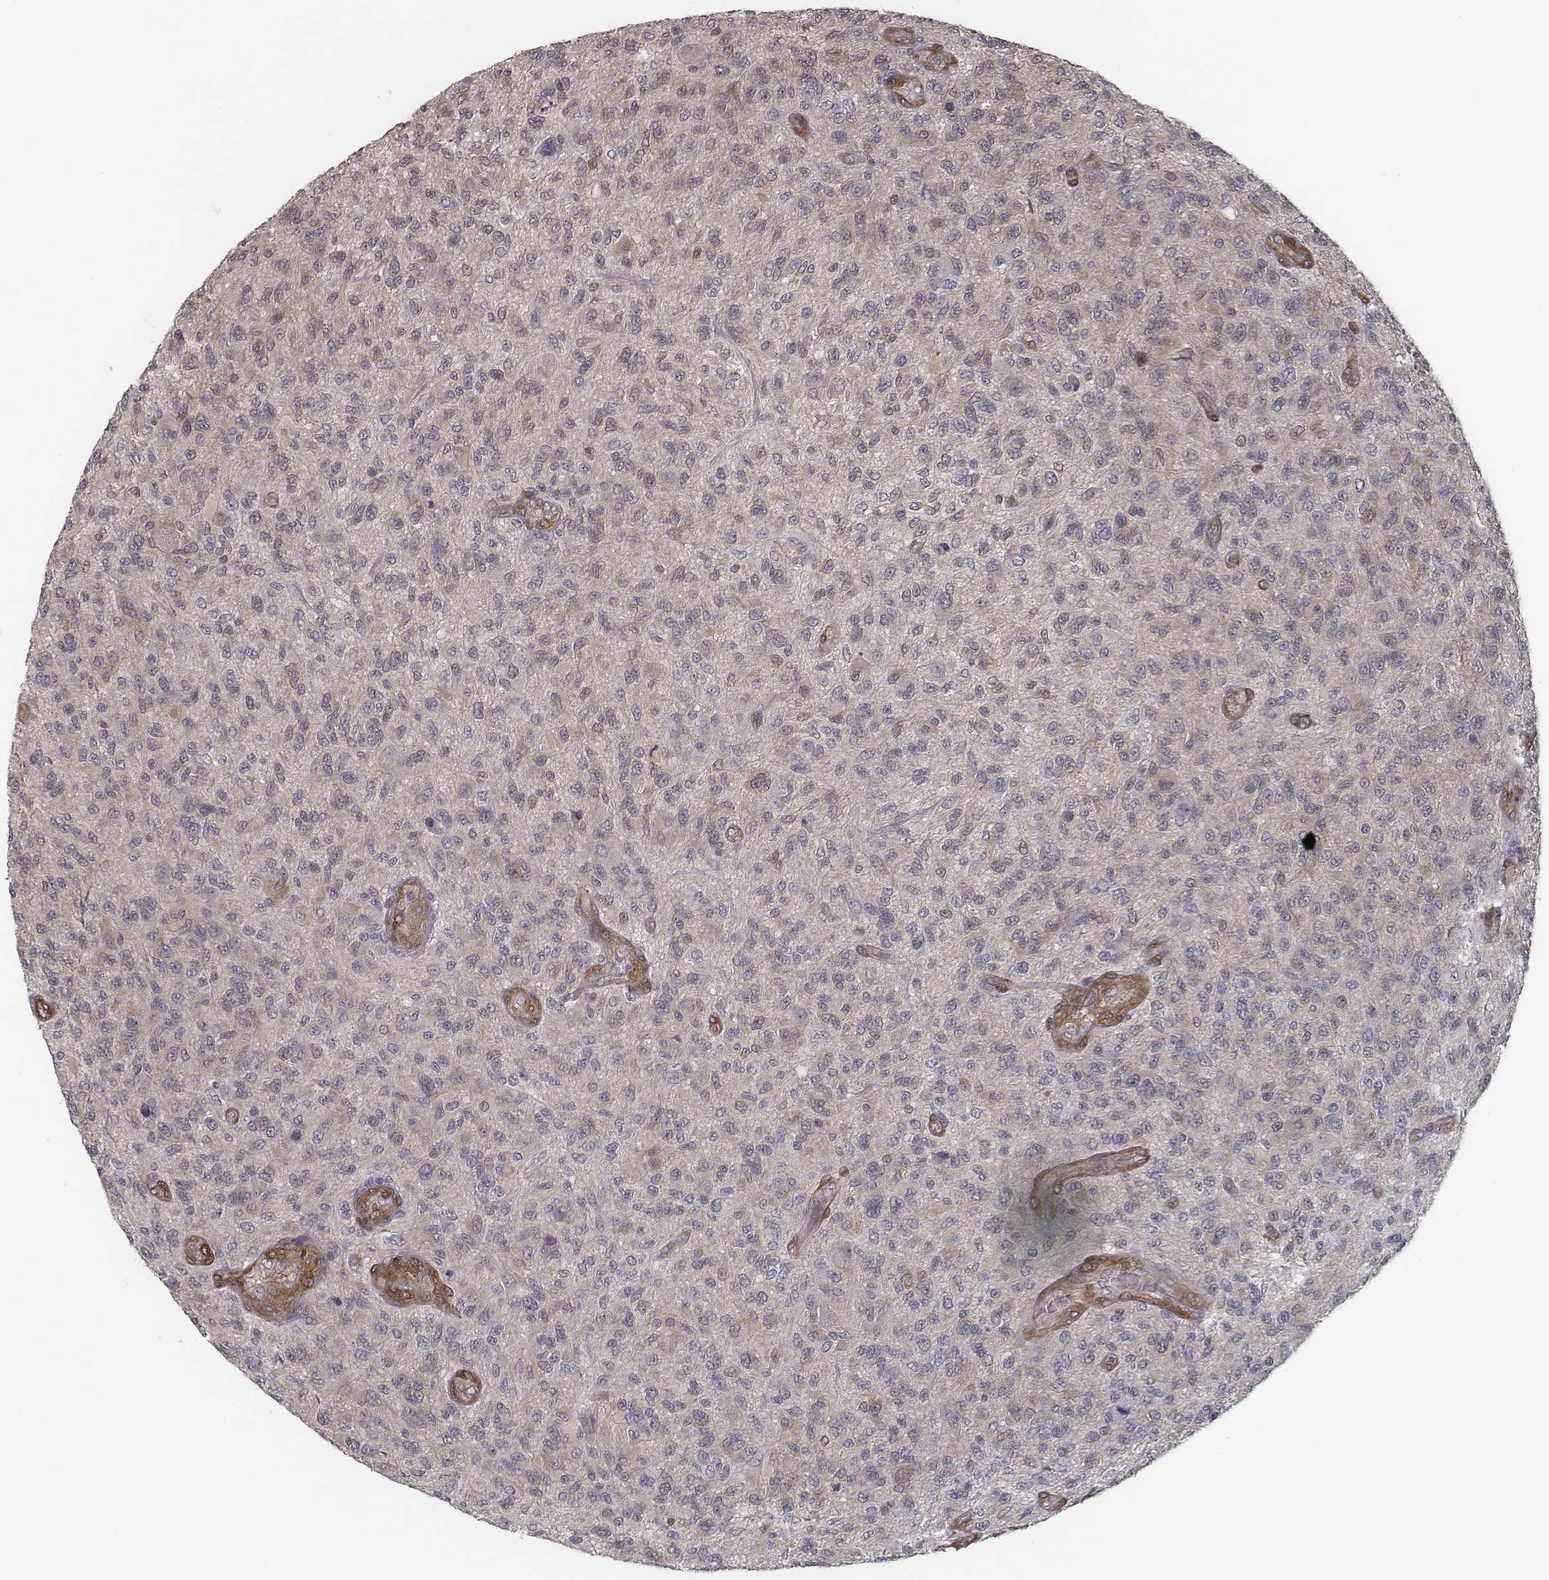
{"staining": {"intensity": "negative", "quantity": "none", "location": "none"}, "tissue": "glioma", "cell_type": "Tumor cells", "image_type": "cancer", "snomed": [{"axis": "morphology", "description": "Glioma, malignant, High grade"}, {"axis": "topography", "description": "Brain"}], "caption": "Immunohistochemical staining of glioma demonstrates no significant expression in tumor cells.", "gene": "ISYNA1", "patient": {"sex": "male", "age": 47}}